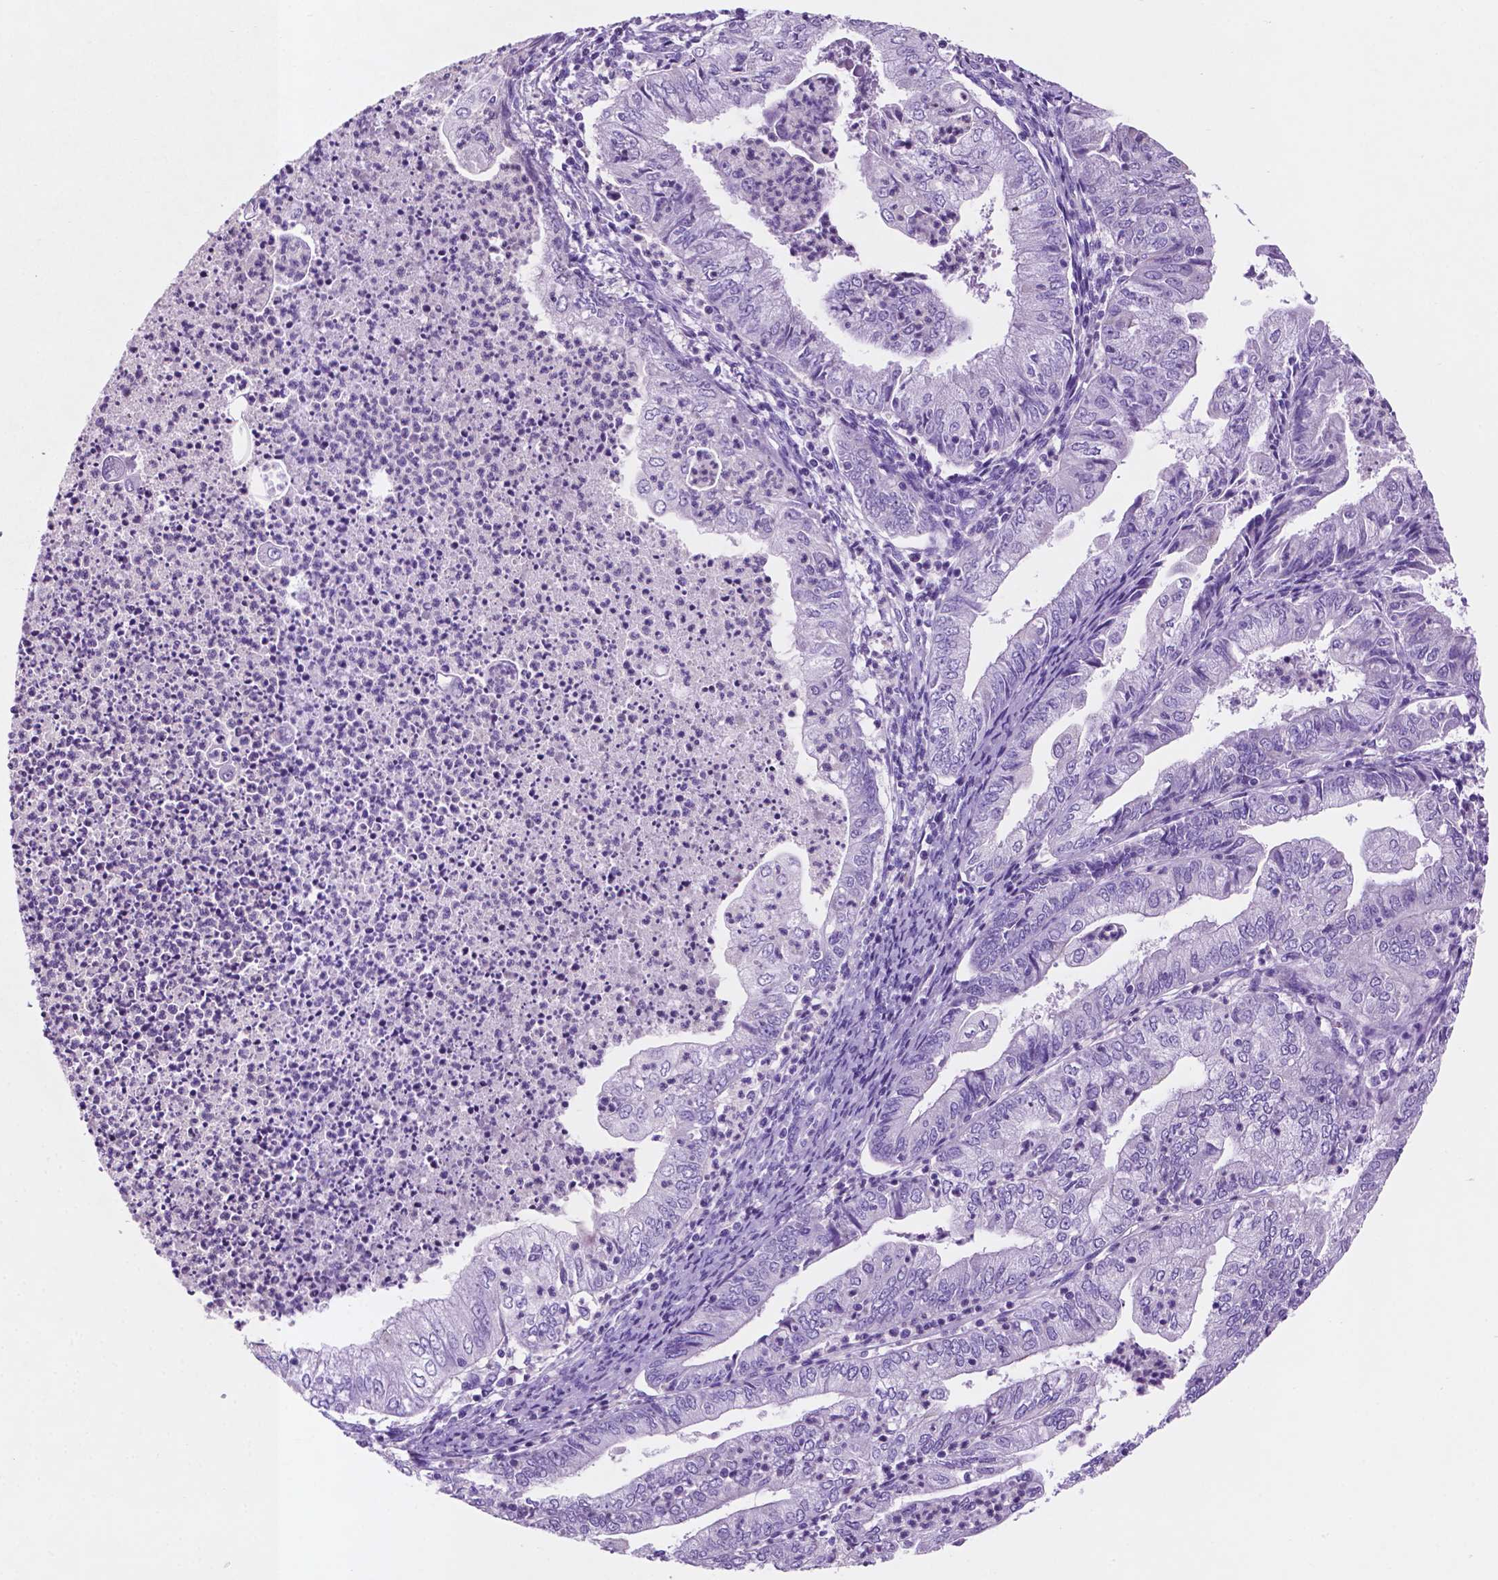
{"staining": {"intensity": "negative", "quantity": "none", "location": "none"}, "tissue": "endometrial cancer", "cell_type": "Tumor cells", "image_type": "cancer", "snomed": [{"axis": "morphology", "description": "Adenocarcinoma, NOS"}, {"axis": "topography", "description": "Endometrium"}], "caption": "Tumor cells are negative for protein expression in human endometrial adenocarcinoma.", "gene": "POU4F1", "patient": {"sex": "female", "age": 55}}